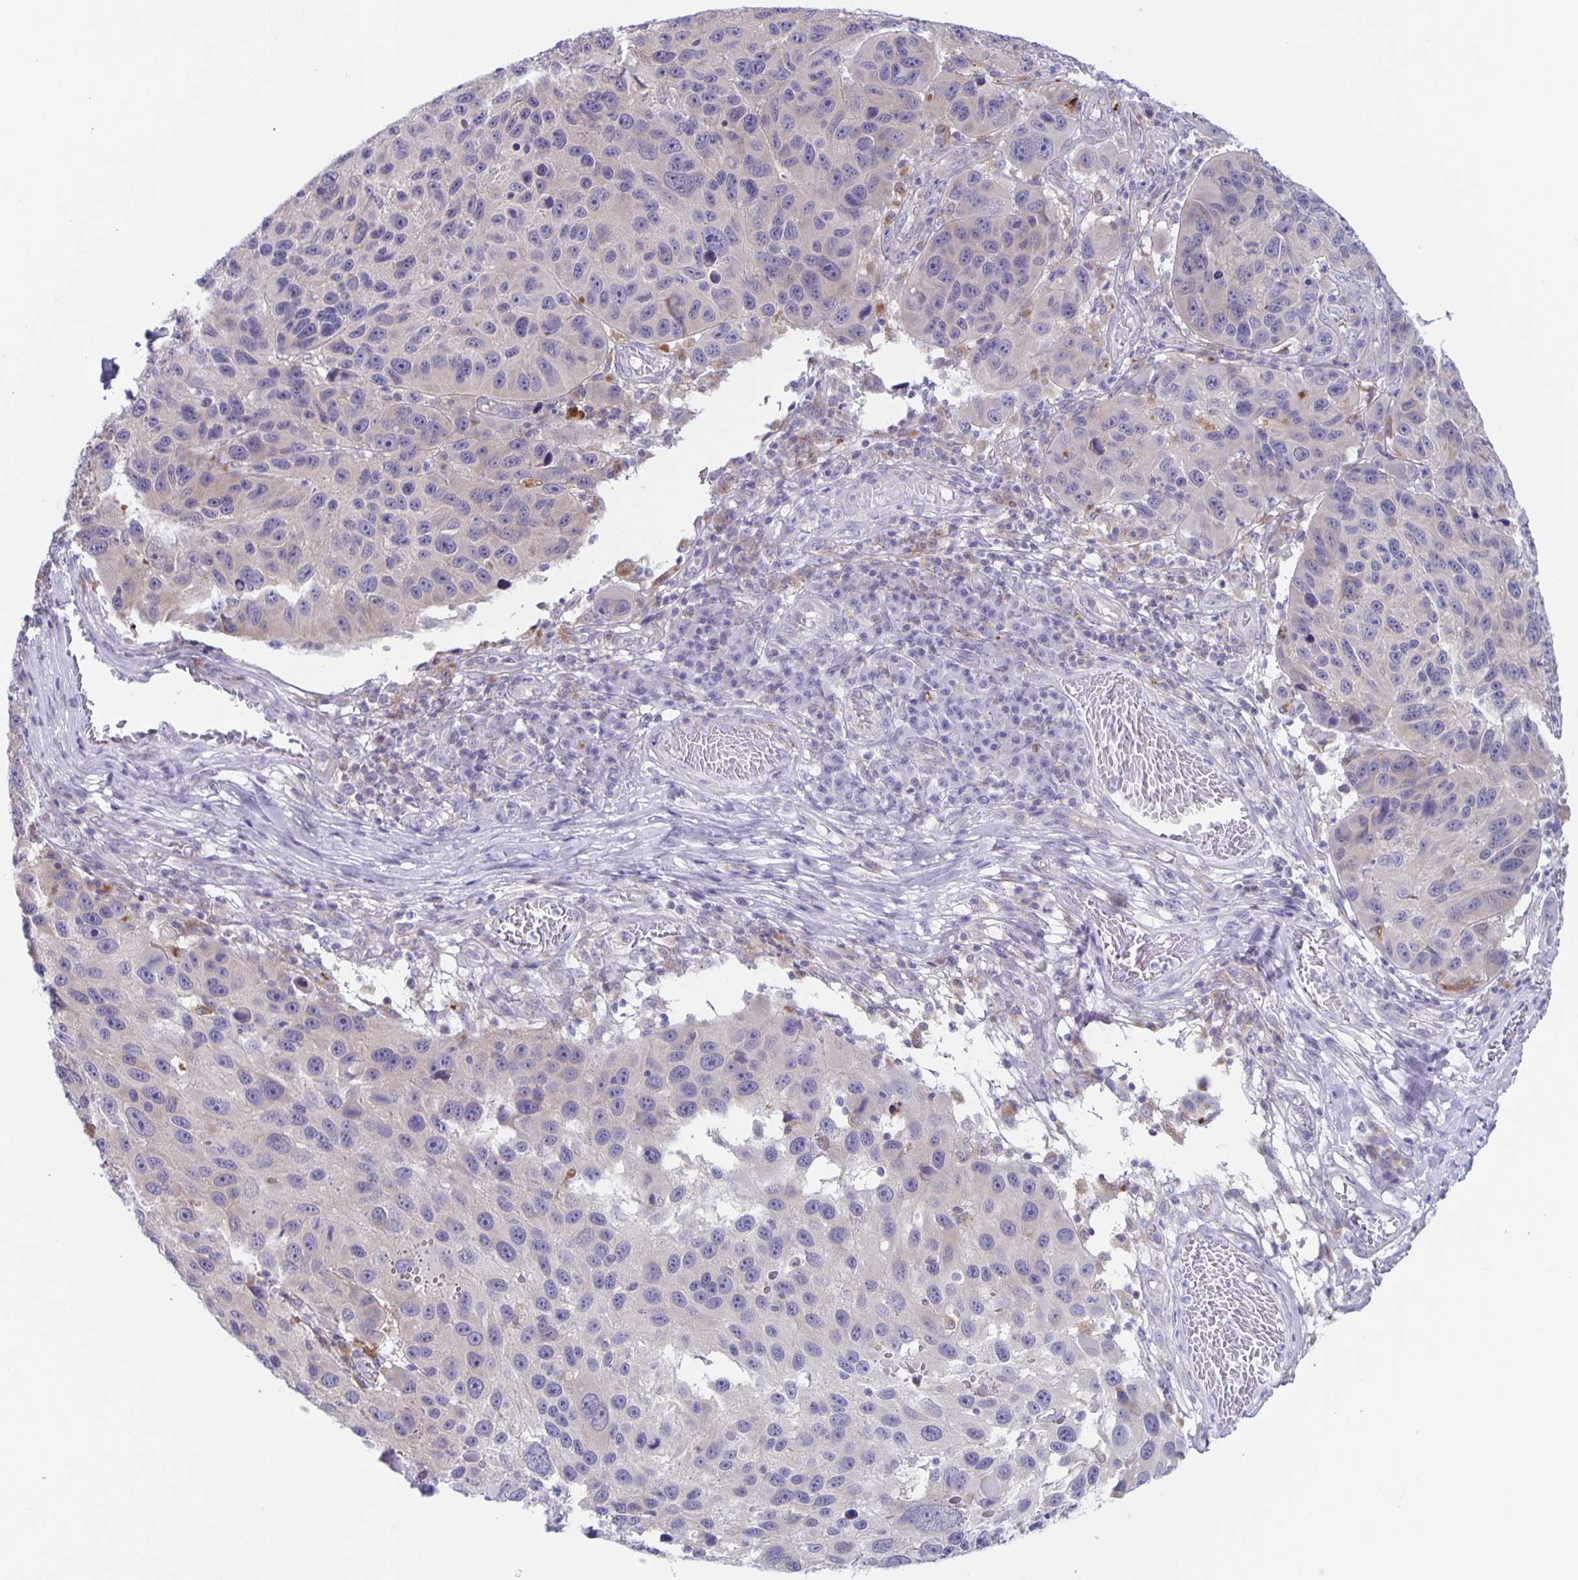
{"staining": {"intensity": "negative", "quantity": "none", "location": "none"}, "tissue": "melanoma", "cell_type": "Tumor cells", "image_type": "cancer", "snomed": [{"axis": "morphology", "description": "Malignant melanoma, NOS"}, {"axis": "topography", "description": "Skin"}], "caption": "Immunohistochemistry (IHC) of human malignant melanoma reveals no expression in tumor cells.", "gene": "LIPA", "patient": {"sex": "male", "age": 53}}